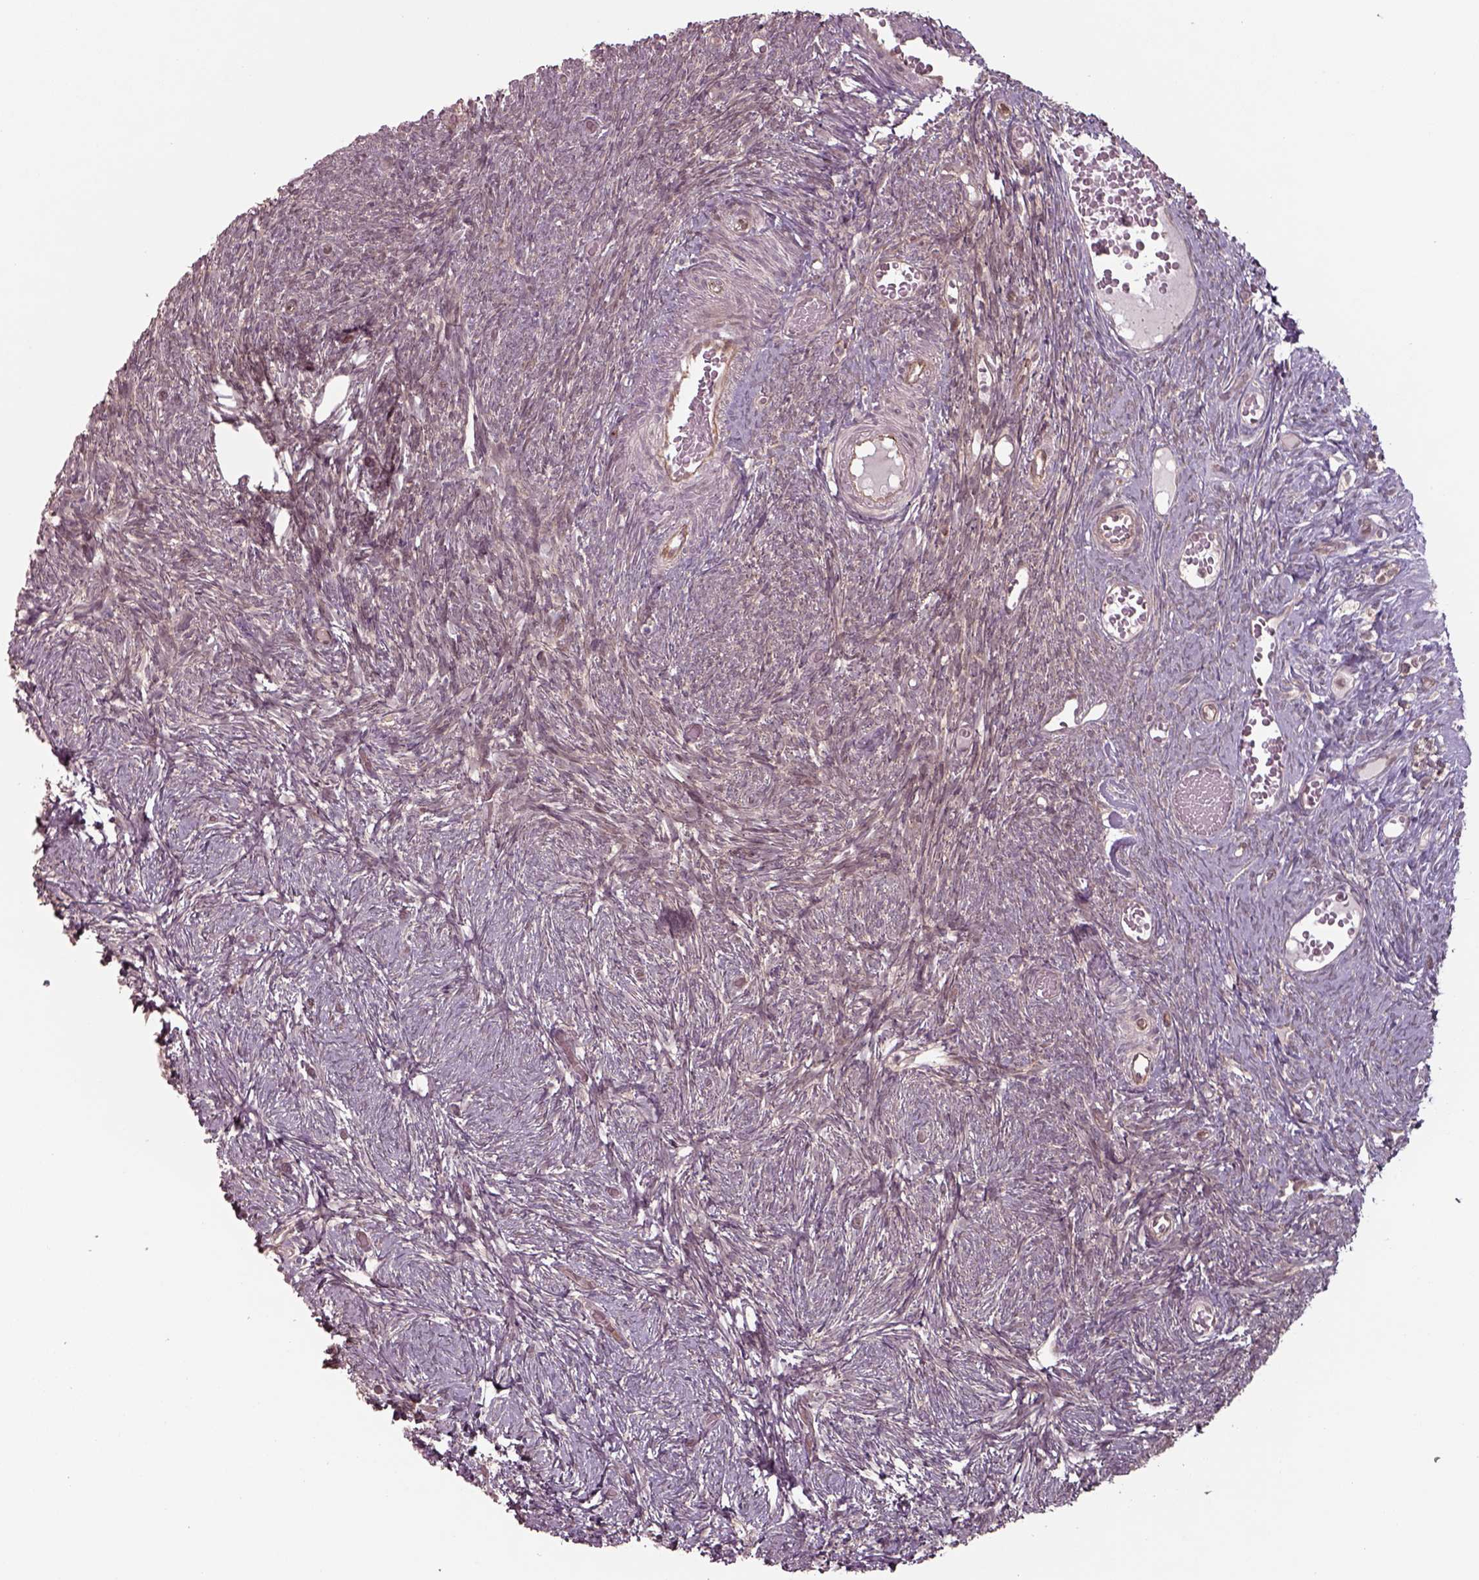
{"staining": {"intensity": "weak", "quantity": "<25%", "location": "cytoplasmic/membranous"}, "tissue": "ovary", "cell_type": "Ovarian stroma cells", "image_type": "normal", "snomed": [{"axis": "morphology", "description": "Normal tissue, NOS"}, {"axis": "topography", "description": "Ovary"}], "caption": "Immunohistochemistry (IHC) histopathology image of normal human ovary stained for a protein (brown), which exhibits no positivity in ovarian stroma cells.", "gene": "CHMP3", "patient": {"sex": "female", "age": 39}}